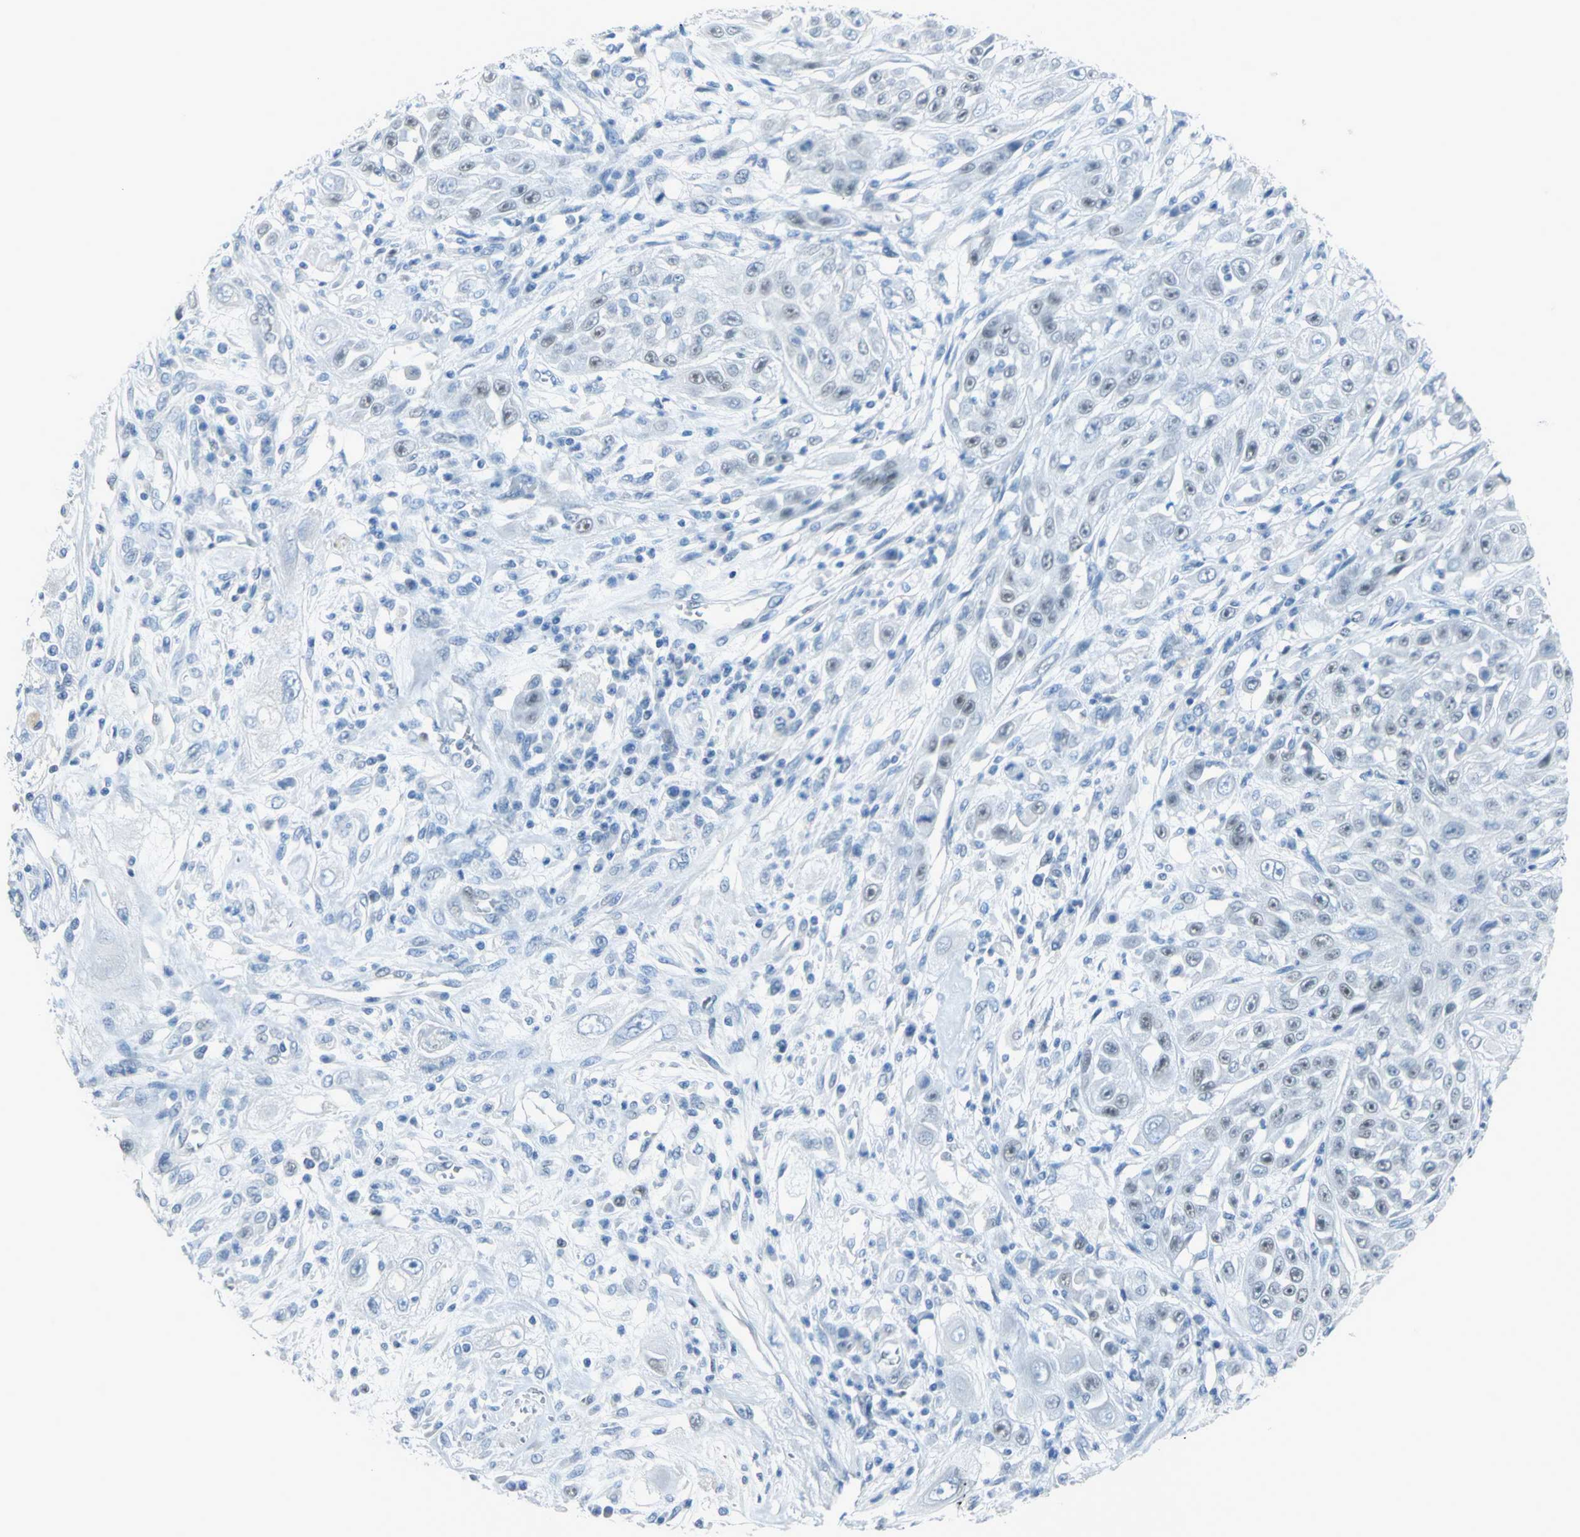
{"staining": {"intensity": "moderate", "quantity": "<25%", "location": "nuclear"}, "tissue": "skin cancer", "cell_type": "Tumor cells", "image_type": "cancer", "snomed": [{"axis": "morphology", "description": "Squamous cell carcinoma, NOS"}, {"axis": "topography", "description": "Skin"}], "caption": "A brown stain shows moderate nuclear expression of a protein in human skin cancer (squamous cell carcinoma) tumor cells.", "gene": "MCM3", "patient": {"sex": "male", "age": 75}}